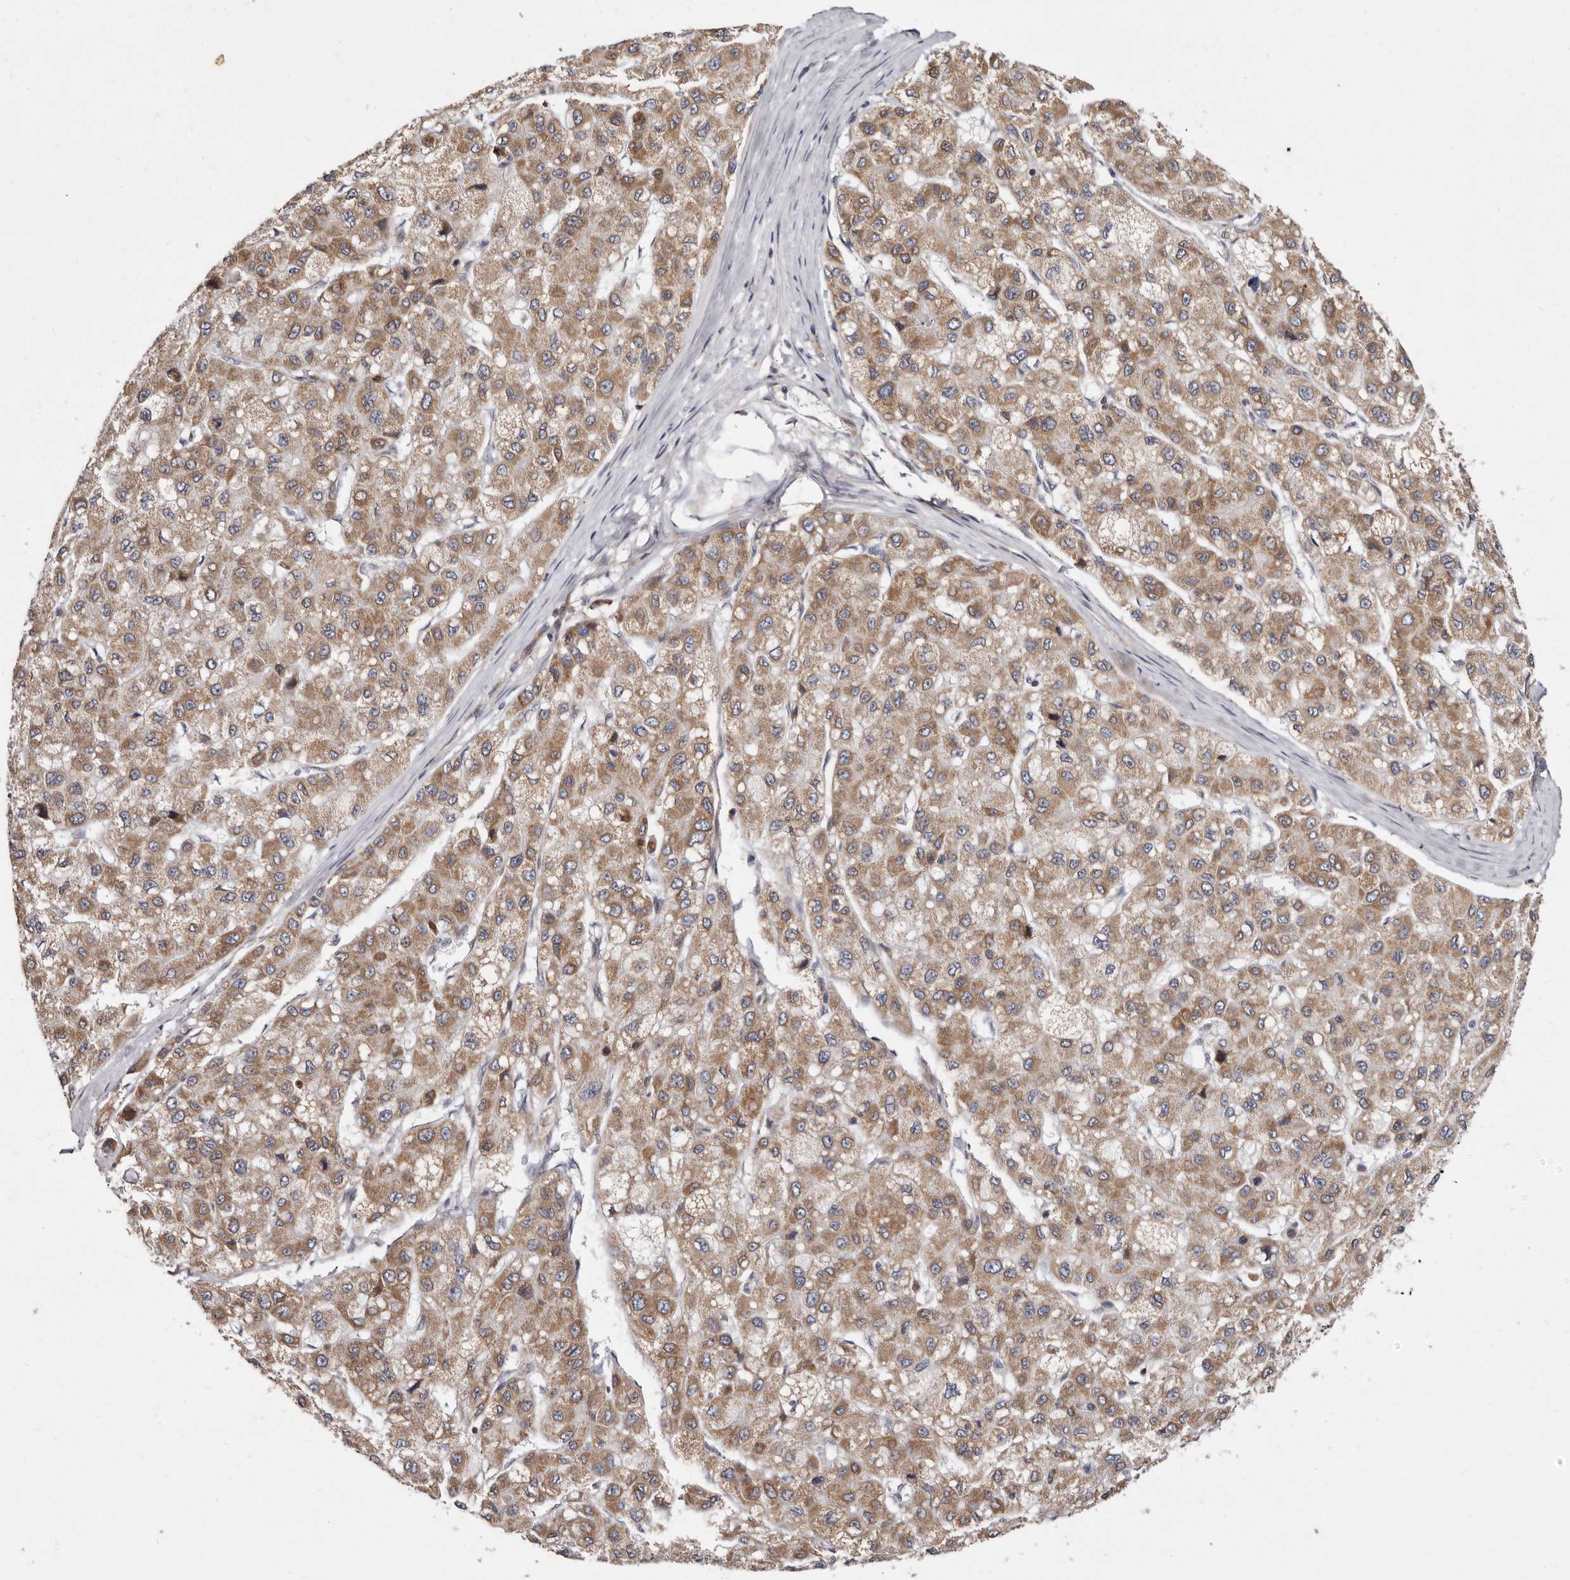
{"staining": {"intensity": "moderate", "quantity": ">75%", "location": "cytoplasmic/membranous"}, "tissue": "liver cancer", "cell_type": "Tumor cells", "image_type": "cancer", "snomed": [{"axis": "morphology", "description": "Carcinoma, Hepatocellular, NOS"}, {"axis": "topography", "description": "Liver"}], "caption": "Immunohistochemical staining of human liver cancer displays medium levels of moderate cytoplasmic/membranous protein positivity in about >75% of tumor cells.", "gene": "TIMM17B", "patient": {"sex": "male", "age": 80}}